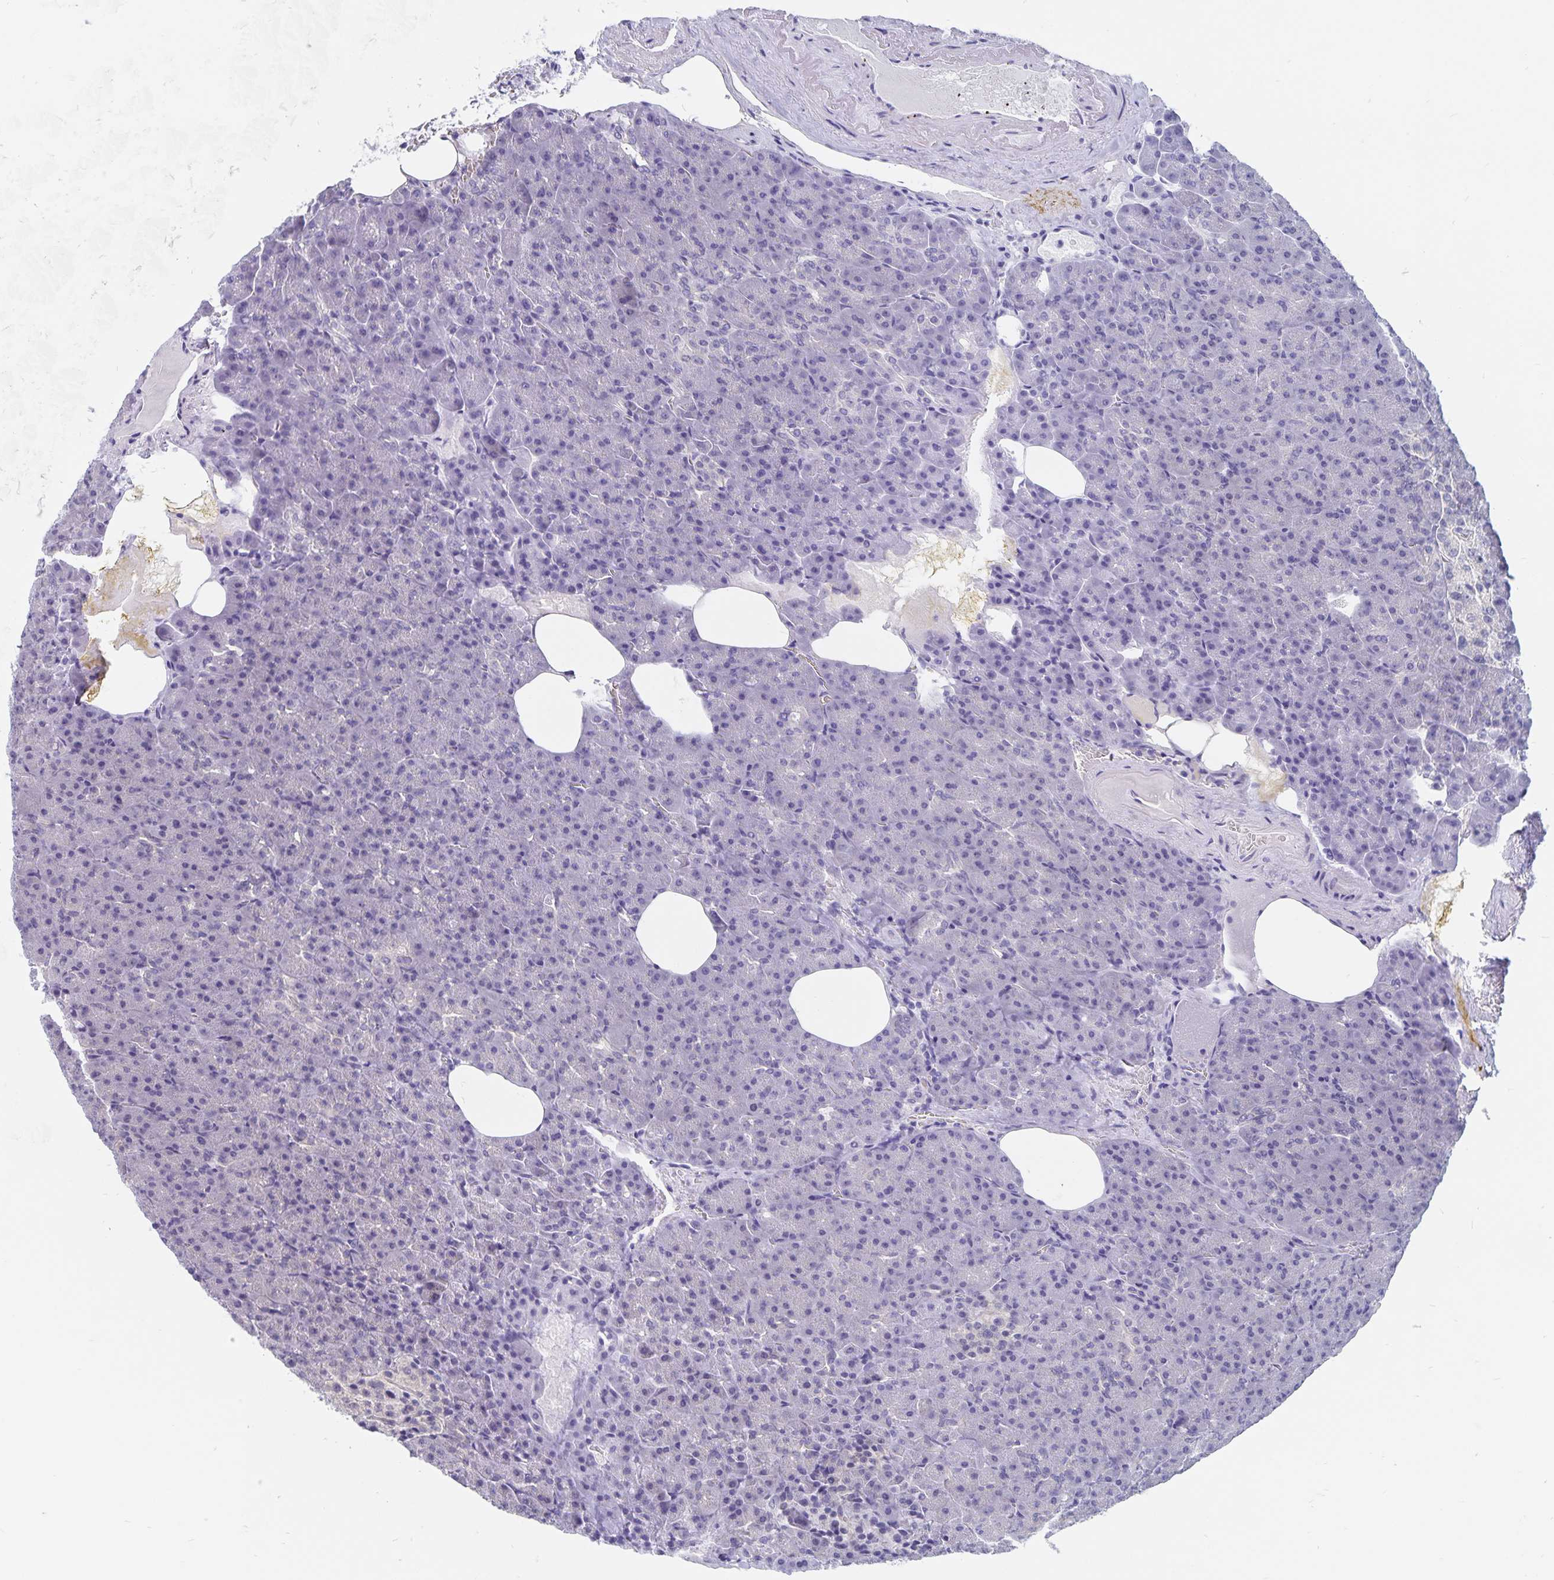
{"staining": {"intensity": "negative", "quantity": "none", "location": "none"}, "tissue": "pancreas", "cell_type": "Exocrine glandular cells", "image_type": "normal", "snomed": [{"axis": "morphology", "description": "Normal tissue, NOS"}, {"axis": "topography", "description": "Pancreas"}], "caption": "Image shows no protein expression in exocrine glandular cells of normal pancreas.", "gene": "BAG6", "patient": {"sex": "female", "age": 74}}